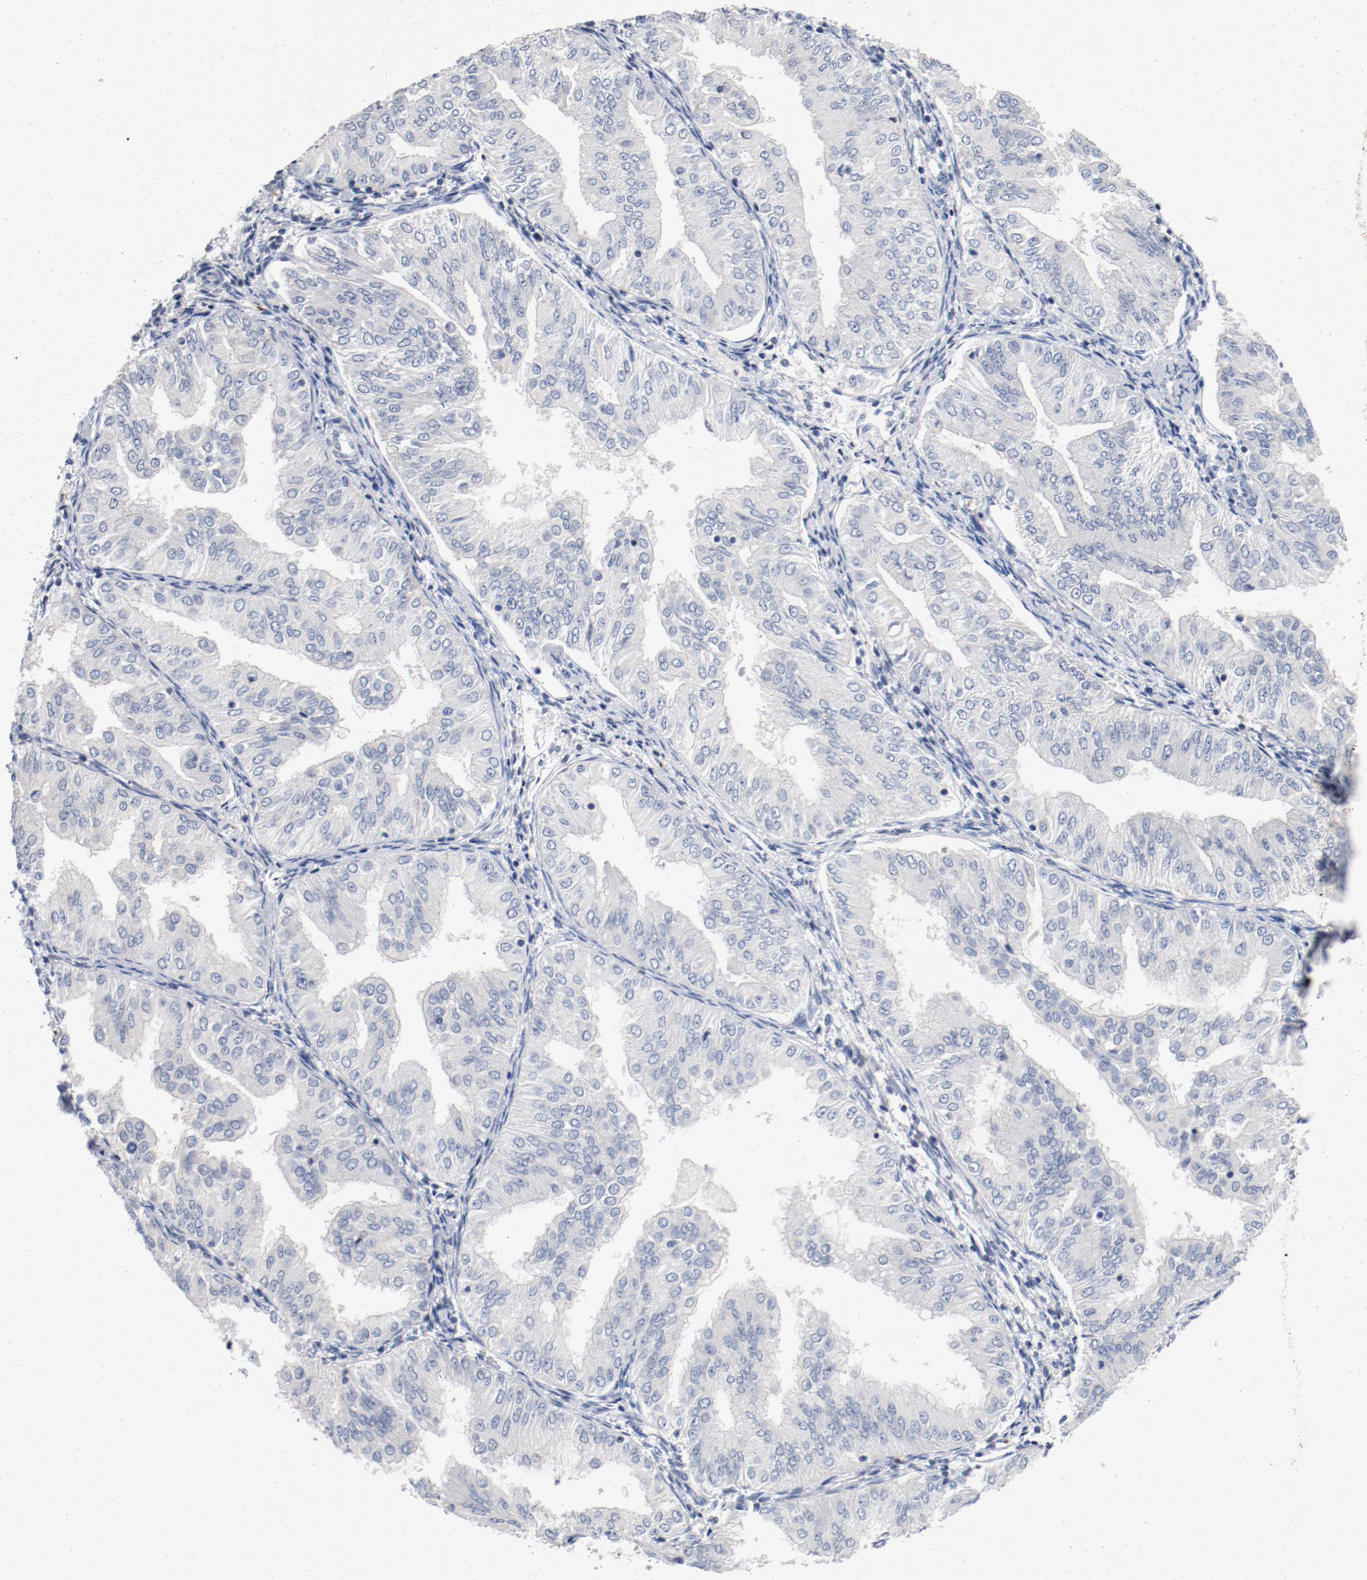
{"staining": {"intensity": "negative", "quantity": "none", "location": "none"}, "tissue": "endometrial cancer", "cell_type": "Tumor cells", "image_type": "cancer", "snomed": [{"axis": "morphology", "description": "Adenocarcinoma, NOS"}, {"axis": "topography", "description": "Endometrium"}], "caption": "DAB (3,3'-diaminobenzidine) immunohistochemical staining of adenocarcinoma (endometrial) displays no significant positivity in tumor cells.", "gene": "PIM1", "patient": {"sex": "female", "age": 53}}